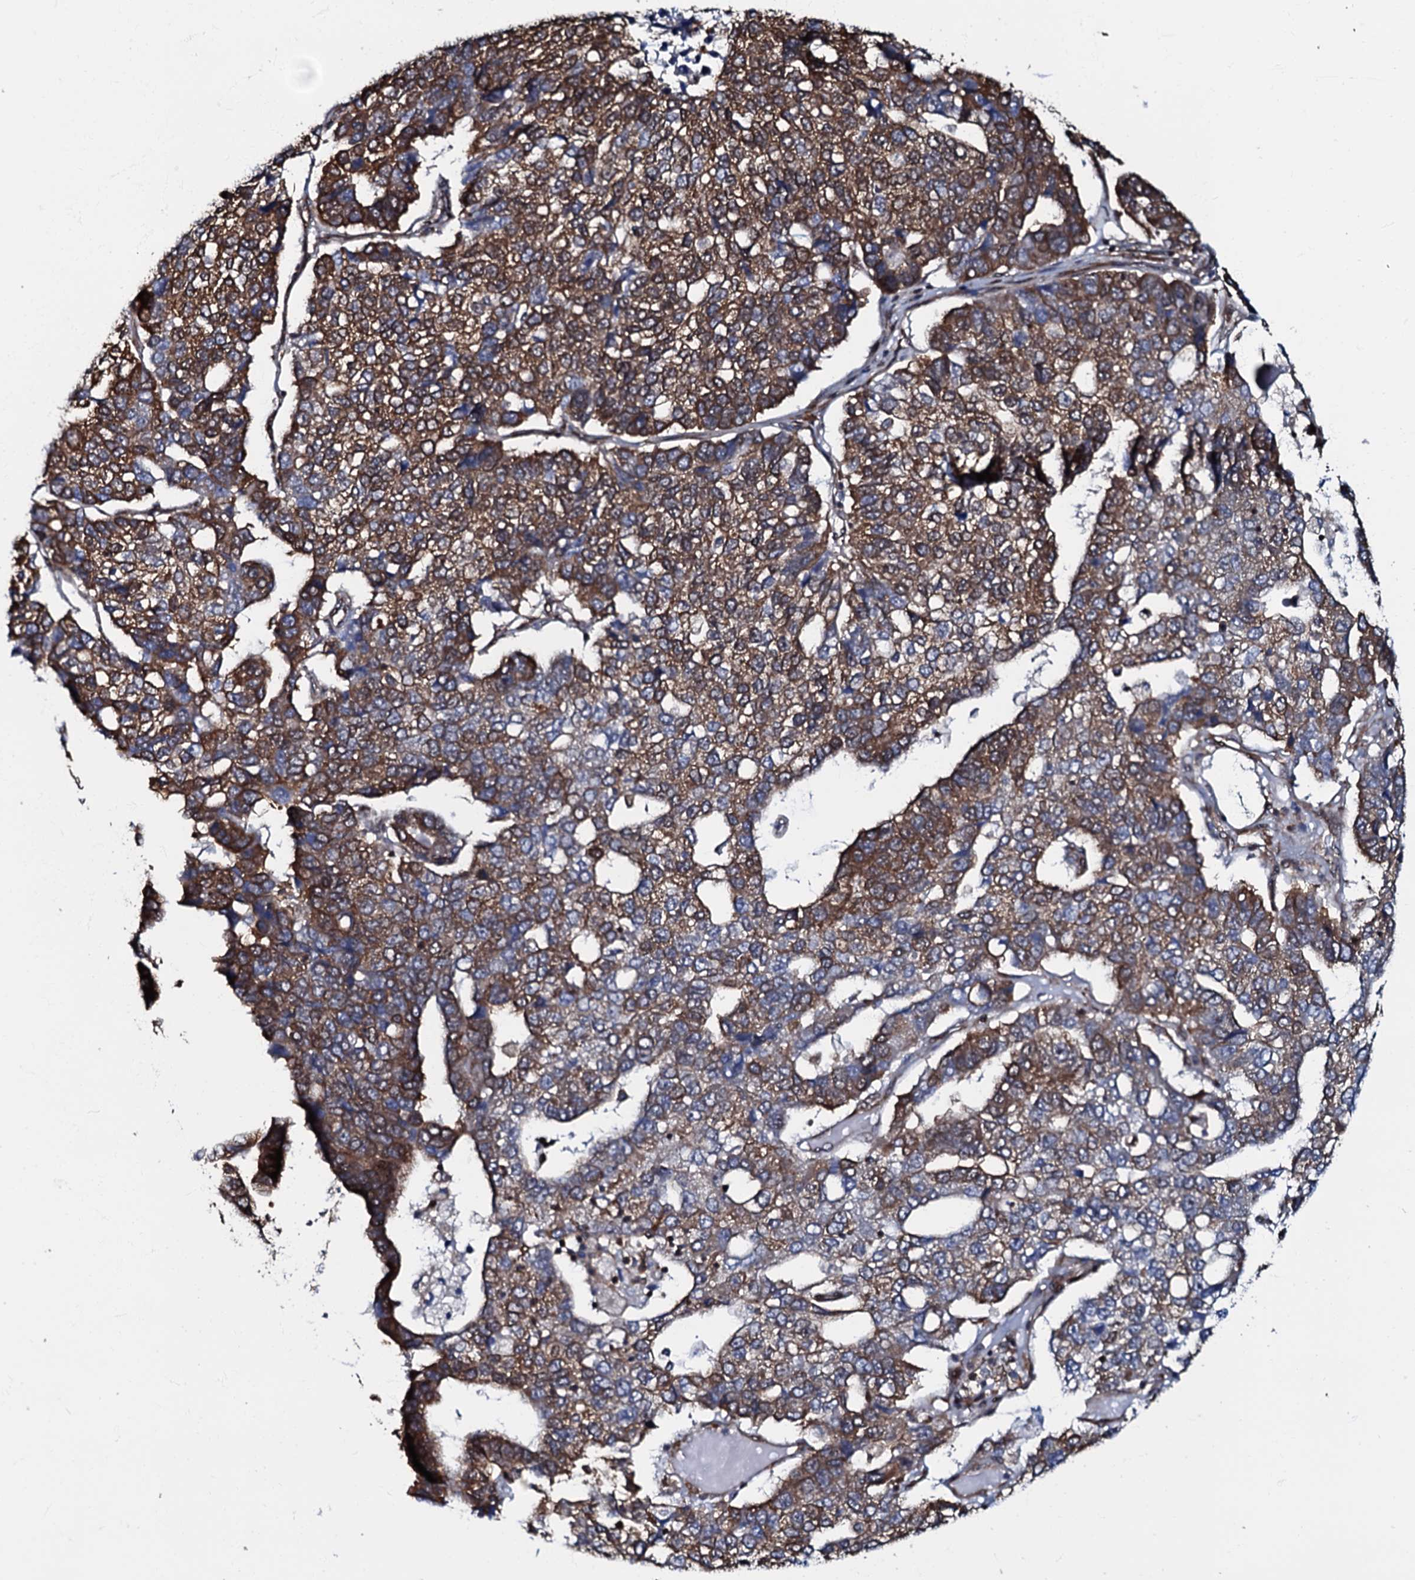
{"staining": {"intensity": "moderate", "quantity": ">75%", "location": "cytoplasmic/membranous"}, "tissue": "pancreatic cancer", "cell_type": "Tumor cells", "image_type": "cancer", "snomed": [{"axis": "morphology", "description": "Adenocarcinoma, NOS"}, {"axis": "topography", "description": "Pancreas"}], "caption": "Adenocarcinoma (pancreatic) was stained to show a protein in brown. There is medium levels of moderate cytoplasmic/membranous positivity in approximately >75% of tumor cells.", "gene": "OSBP", "patient": {"sex": "female", "age": 61}}